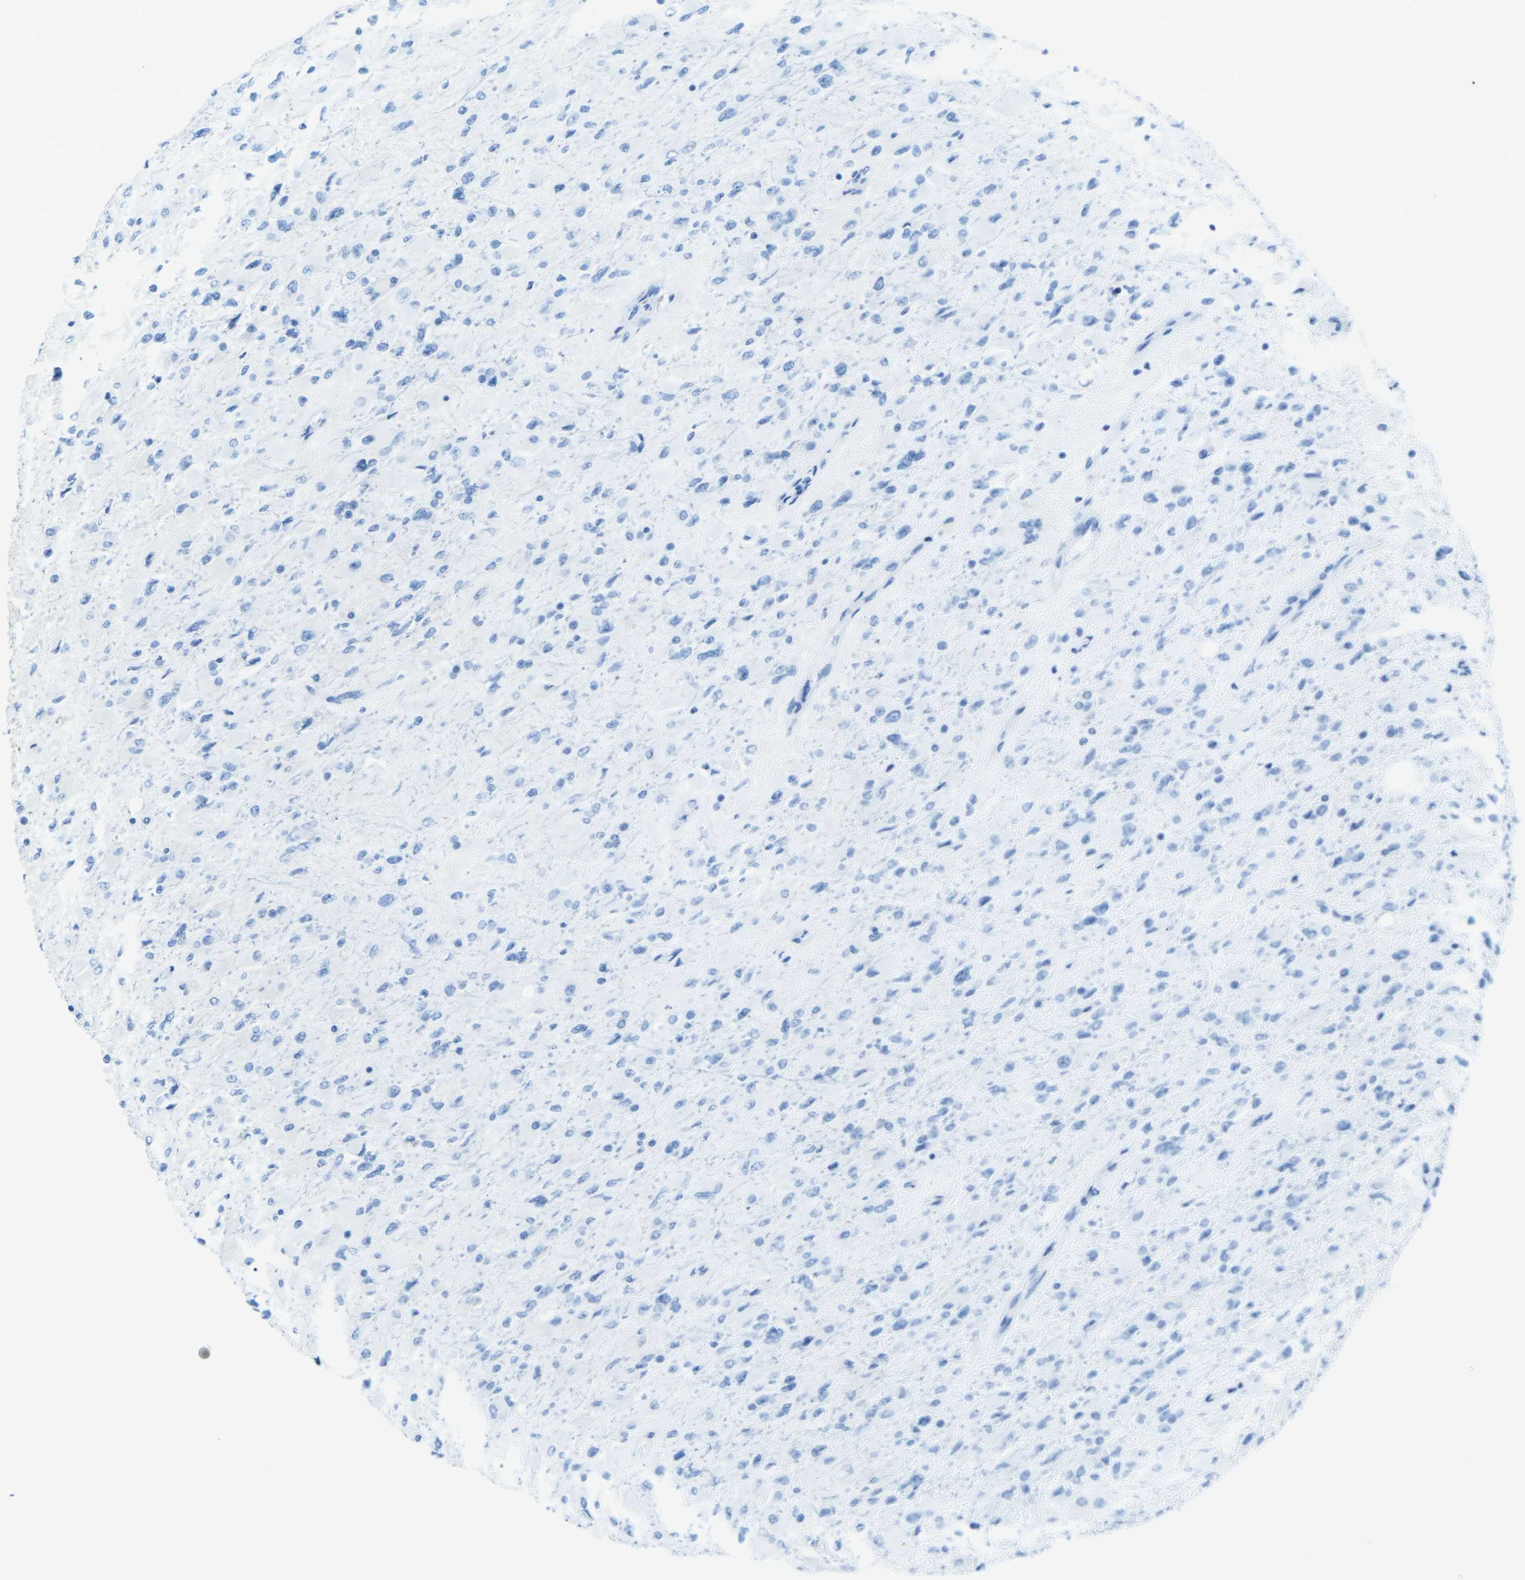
{"staining": {"intensity": "negative", "quantity": "none", "location": "none"}, "tissue": "glioma", "cell_type": "Tumor cells", "image_type": "cancer", "snomed": [{"axis": "morphology", "description": "Glioma, malignant, High grade"}, {"axis": "topography", "description": "Cerebral cortex"}], "caption": "Image shows no protein expression in tumor cells of malignant glioma (high-grade) tissue.", "gene": "RGMA", "patient": {"sex": "female", "age": 36}}